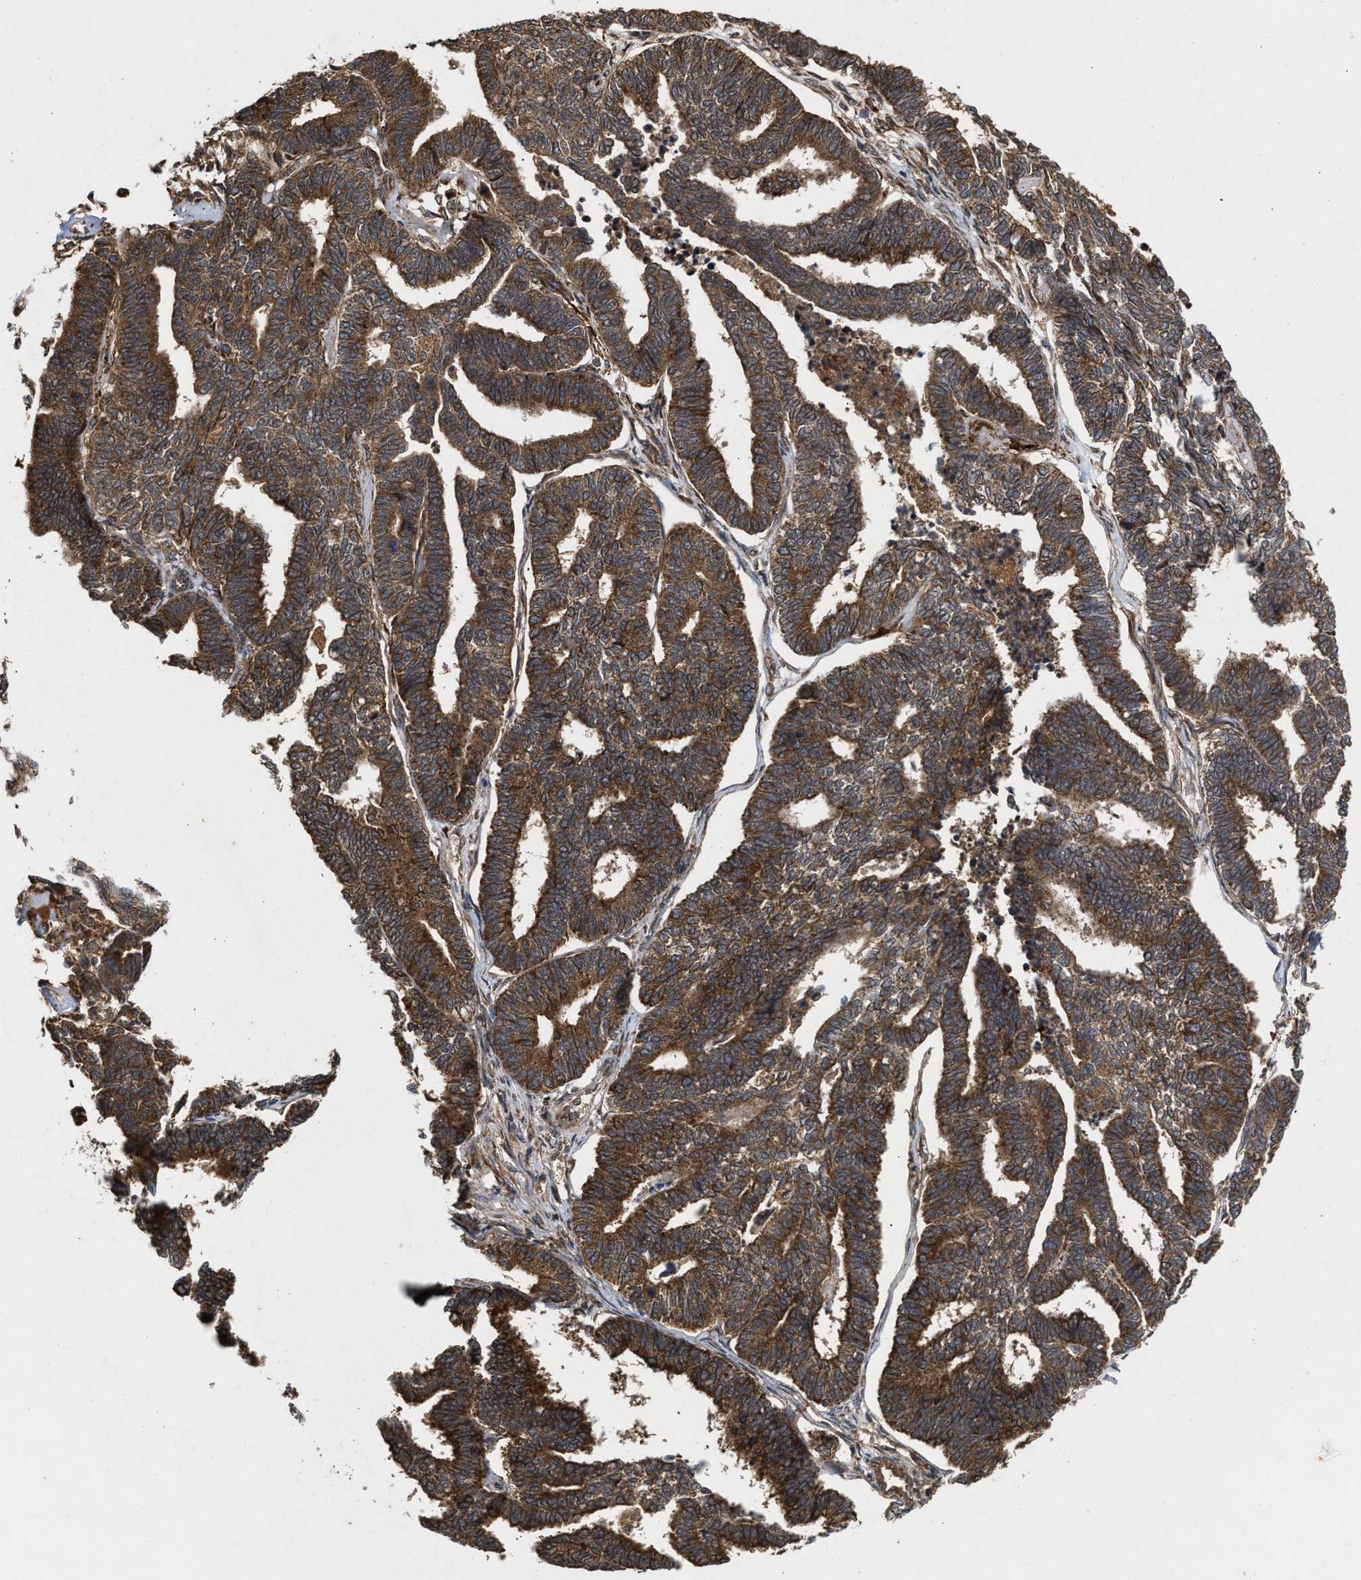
{"staining": {"intensity": "strong", "quantity": ">75%", "location": "cytoplasmic/membranous"}, "tissue": "endometrial cancer", "cell_type": "Tumor cells", "image_type": "cancer", "snomed": [{"axis": "morphology", "description": "Adenocarcinoma, NOS"}, {"axis": "topography", "description": "Endometrium"}], "caption": "IHC photomicrograph of human endometrial adenocarcinoma stained for a protein (brown), which shows high levels of strong cytoplasmic/membranous staining in about >75% of tumor cells.", "gene": "CFLAR", "patient": {"sex": "female", "age": 70}}